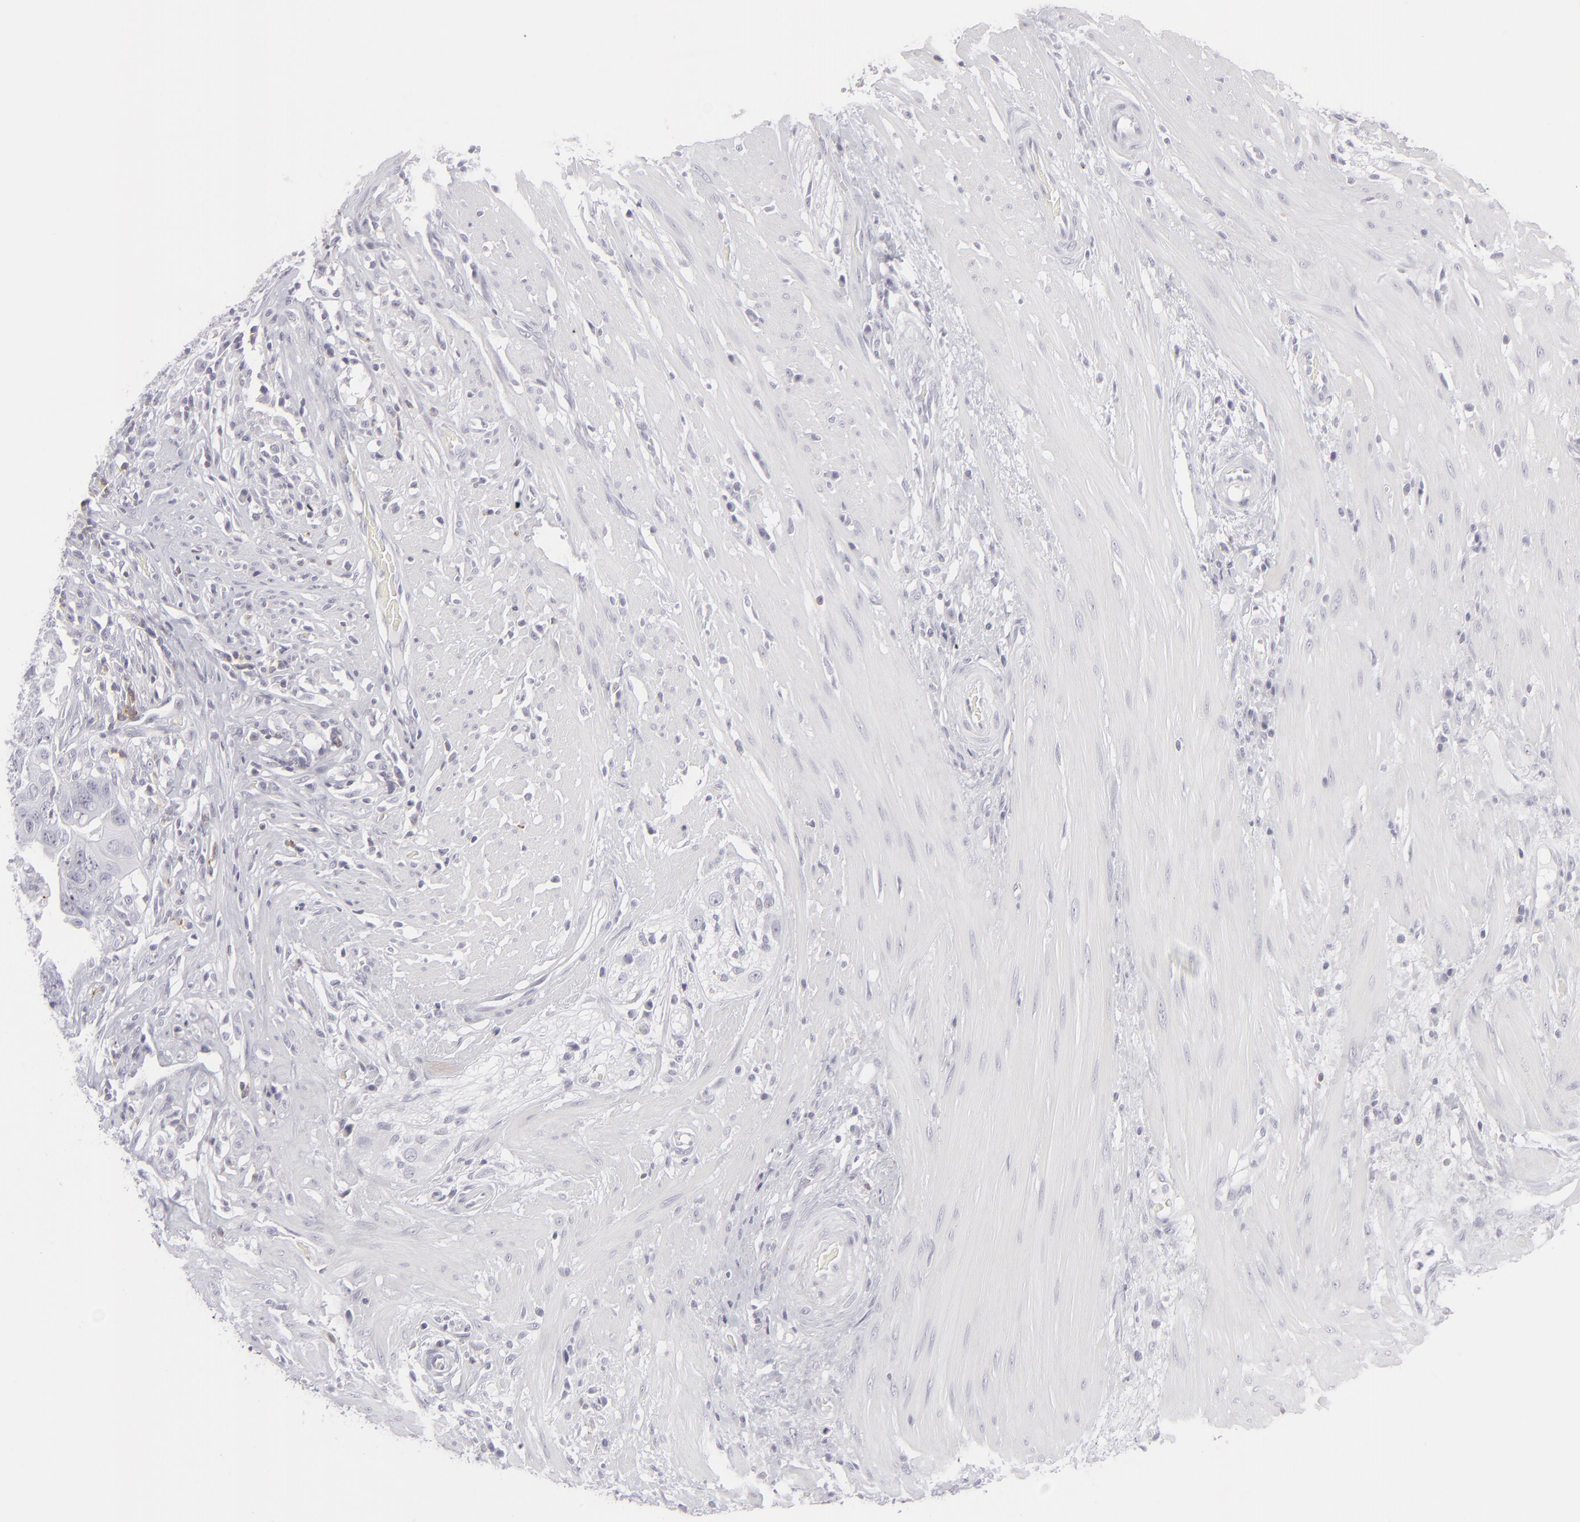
{"staining": {"intensity": "negative", "quantity": "none", "location": "none"}, "tissue": "colorectal cancer", "cell_type": "Tumor cells", "image_type": "cancer", "snomed": [{"axis": "morphology", "description": "Adenocarcinoma, NOS"}, {"axis": "topography", "description": "Rectum"}], "caption": "Tumor cells show no significant expression in adenocarcinoma (colorectal).", "gene": "CD7", "patient": {"sex": "male", "age": 53}}